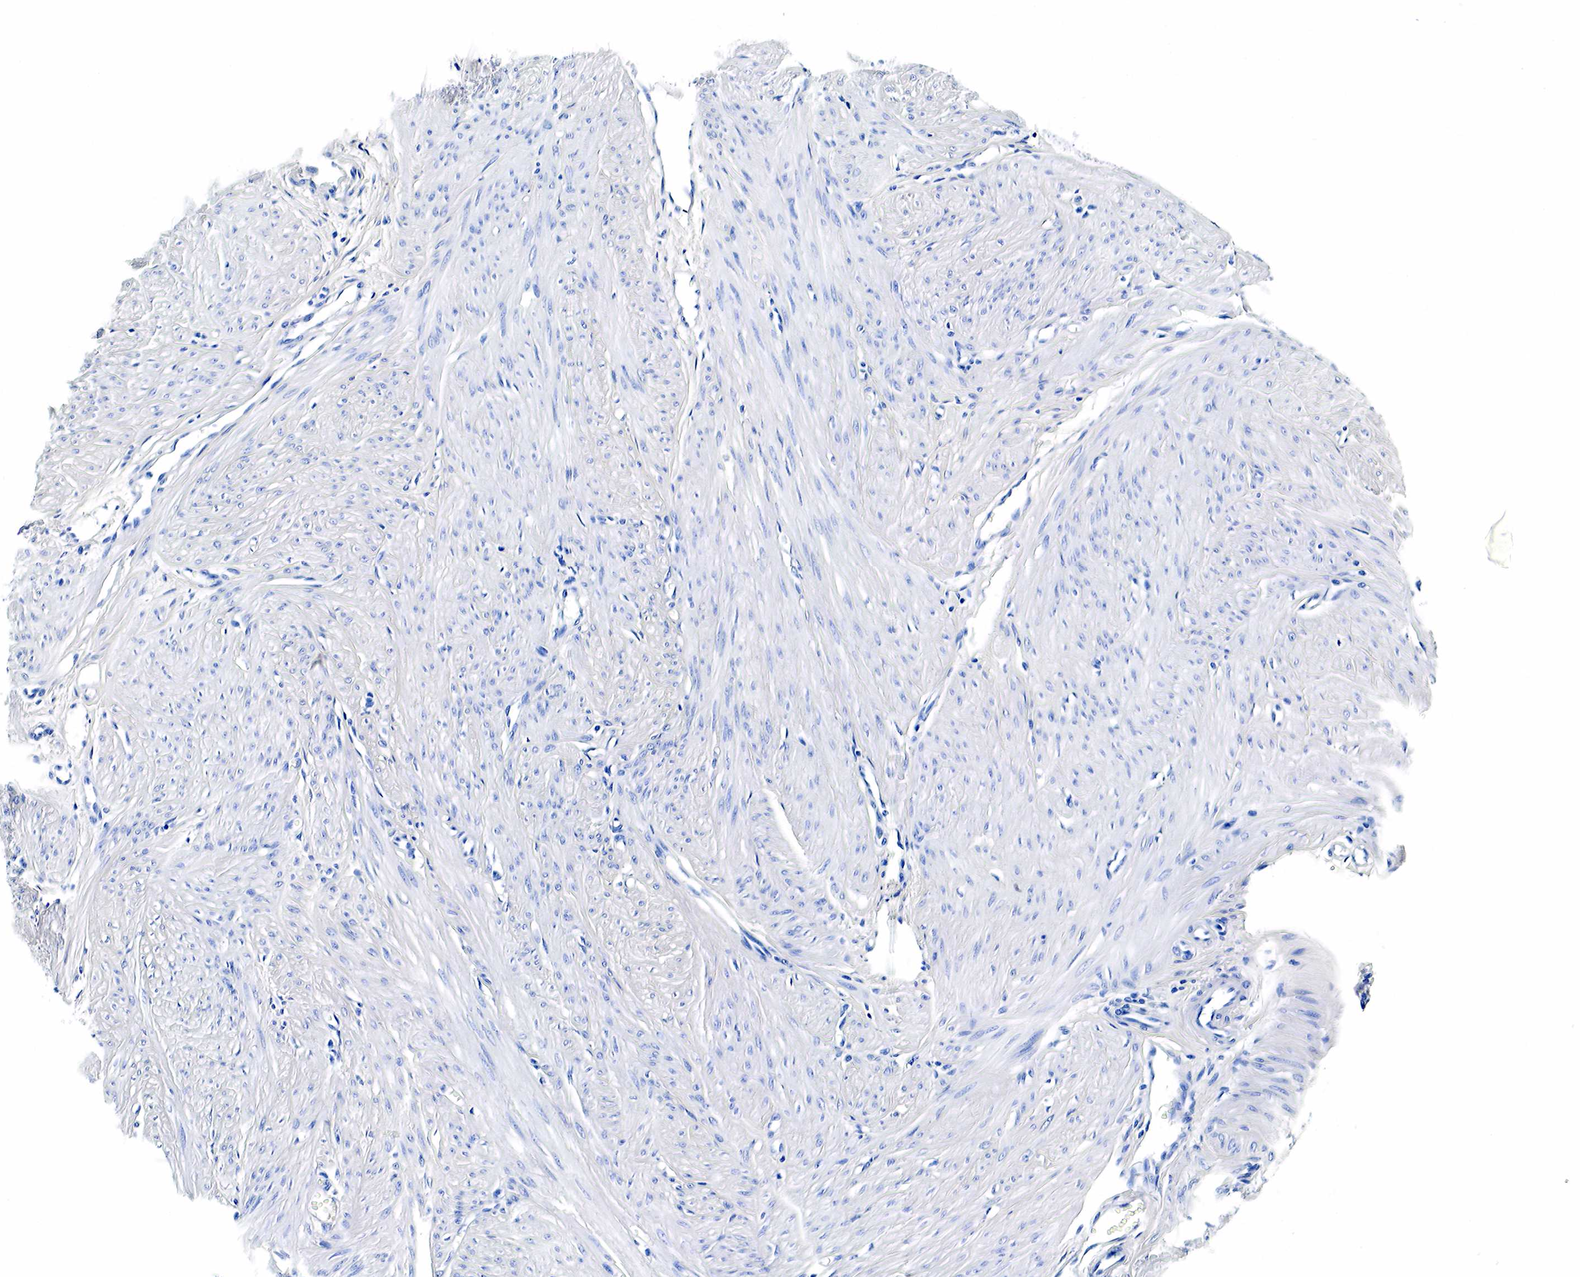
{"staining": {"intensity": "negative", "quantity": "none", "location": "none"}, "tissue": "smooth muscle", "cell_type": "Smooth muscle cells", "image_type": "normal", "snomed": [{"axis": "morphology", "description": "Normal tissue, NOS"}, {"axis": "topography", "description": "Uterus"}], "caption": "A high-resolution micrograph shows IHC staining of benign smooth muscle, which demonstrates no significant expression in smooth muscle cells. The staining is performed using DAB brown chromogen with nuclei counter-stained in using hematoxylin.", "gene": "GAST", "patient": {"sex": "female", "age": 45}}